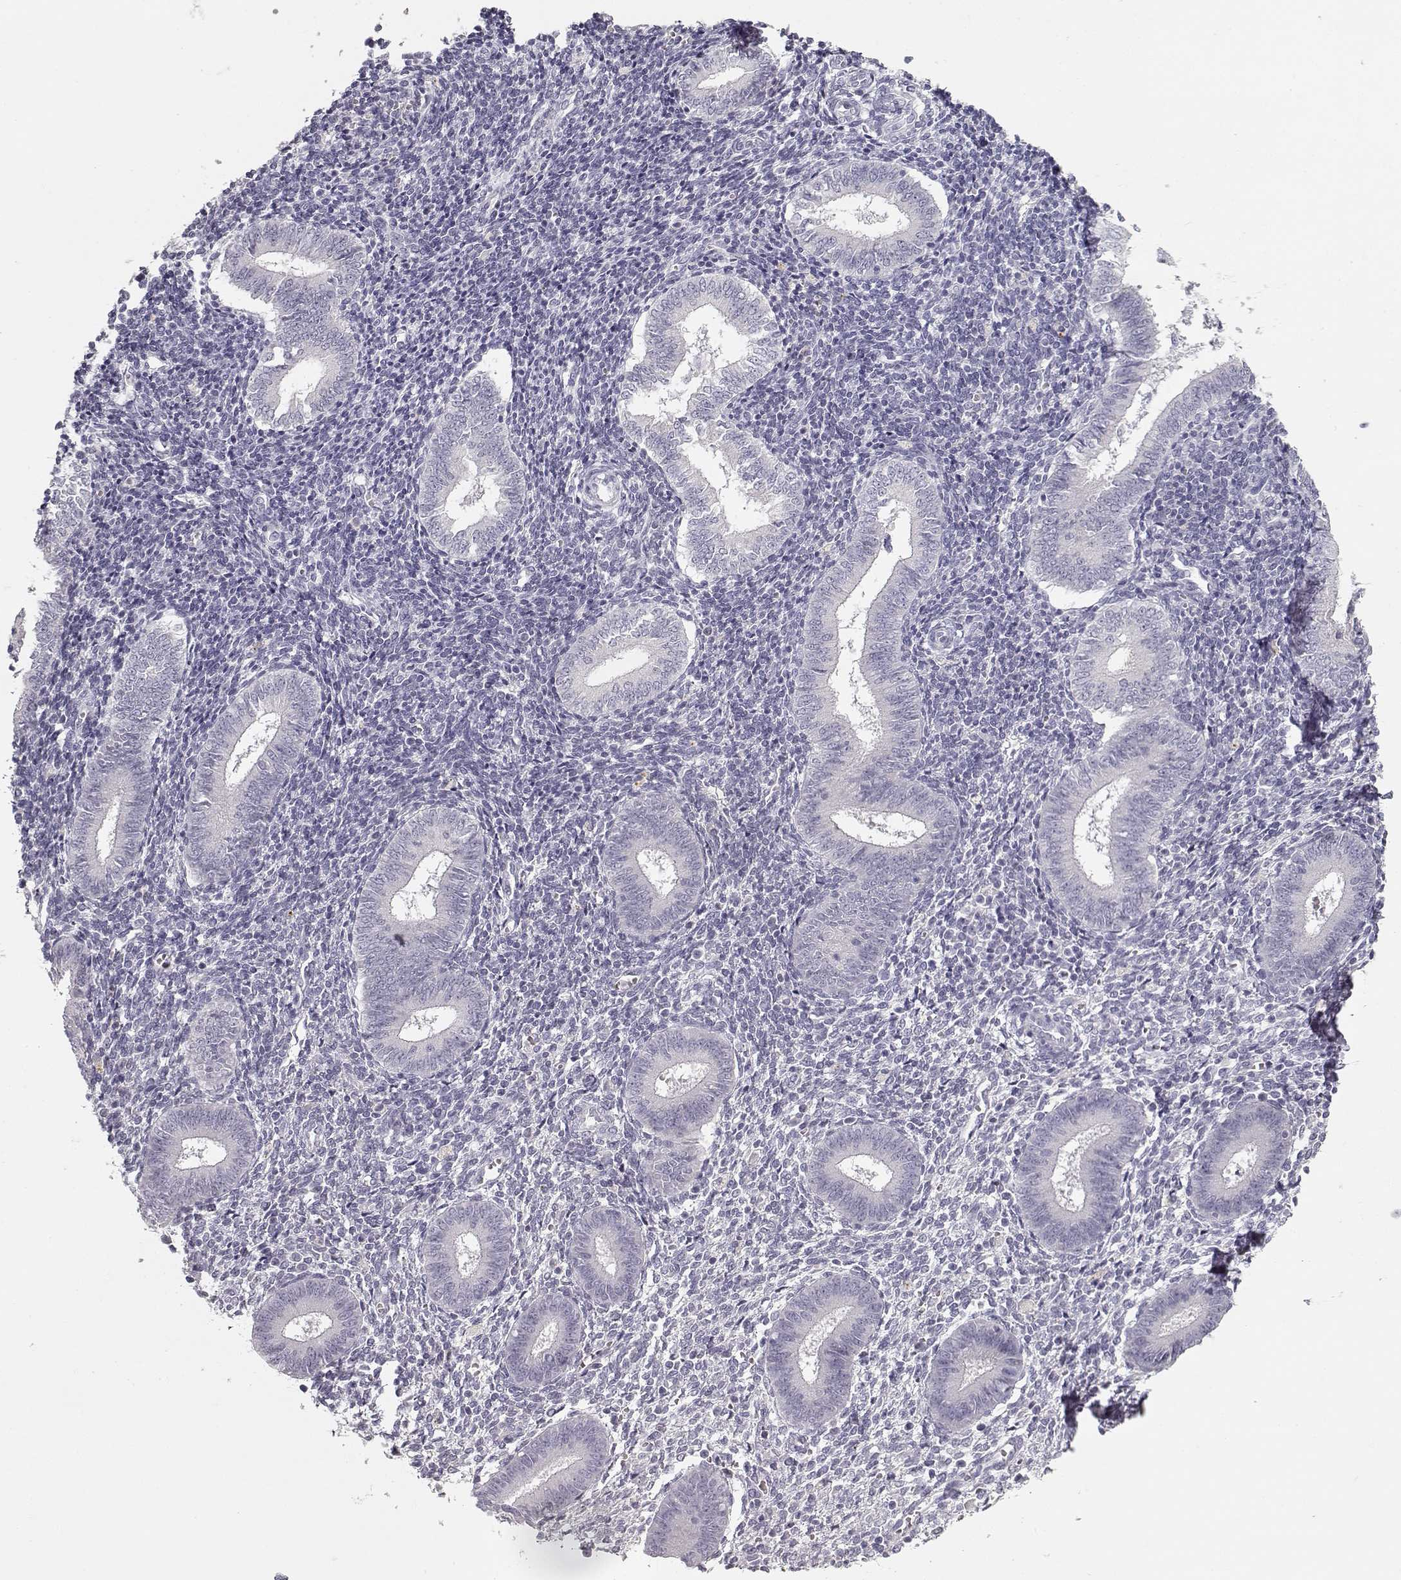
{"staining": {"intensity": "negative", "quantity": "none", "location": "none"}, "tissue": "endometrium", "cell_type": "Cells in endometrial stroma", "image_type": "normal", "snomed": [{"axis": "morphology", "description": "Normal tissue, NOS"}, {"axis": "topography", "description": "Endometrium"}], "caption": "High power microscopy photomicrograph of an IHC micrograph of benign endometrium, revealing no significant expression in cells in endometrial stroma.", "gene": "TPH2", "patient": {"sex": "female", "age": 25}}